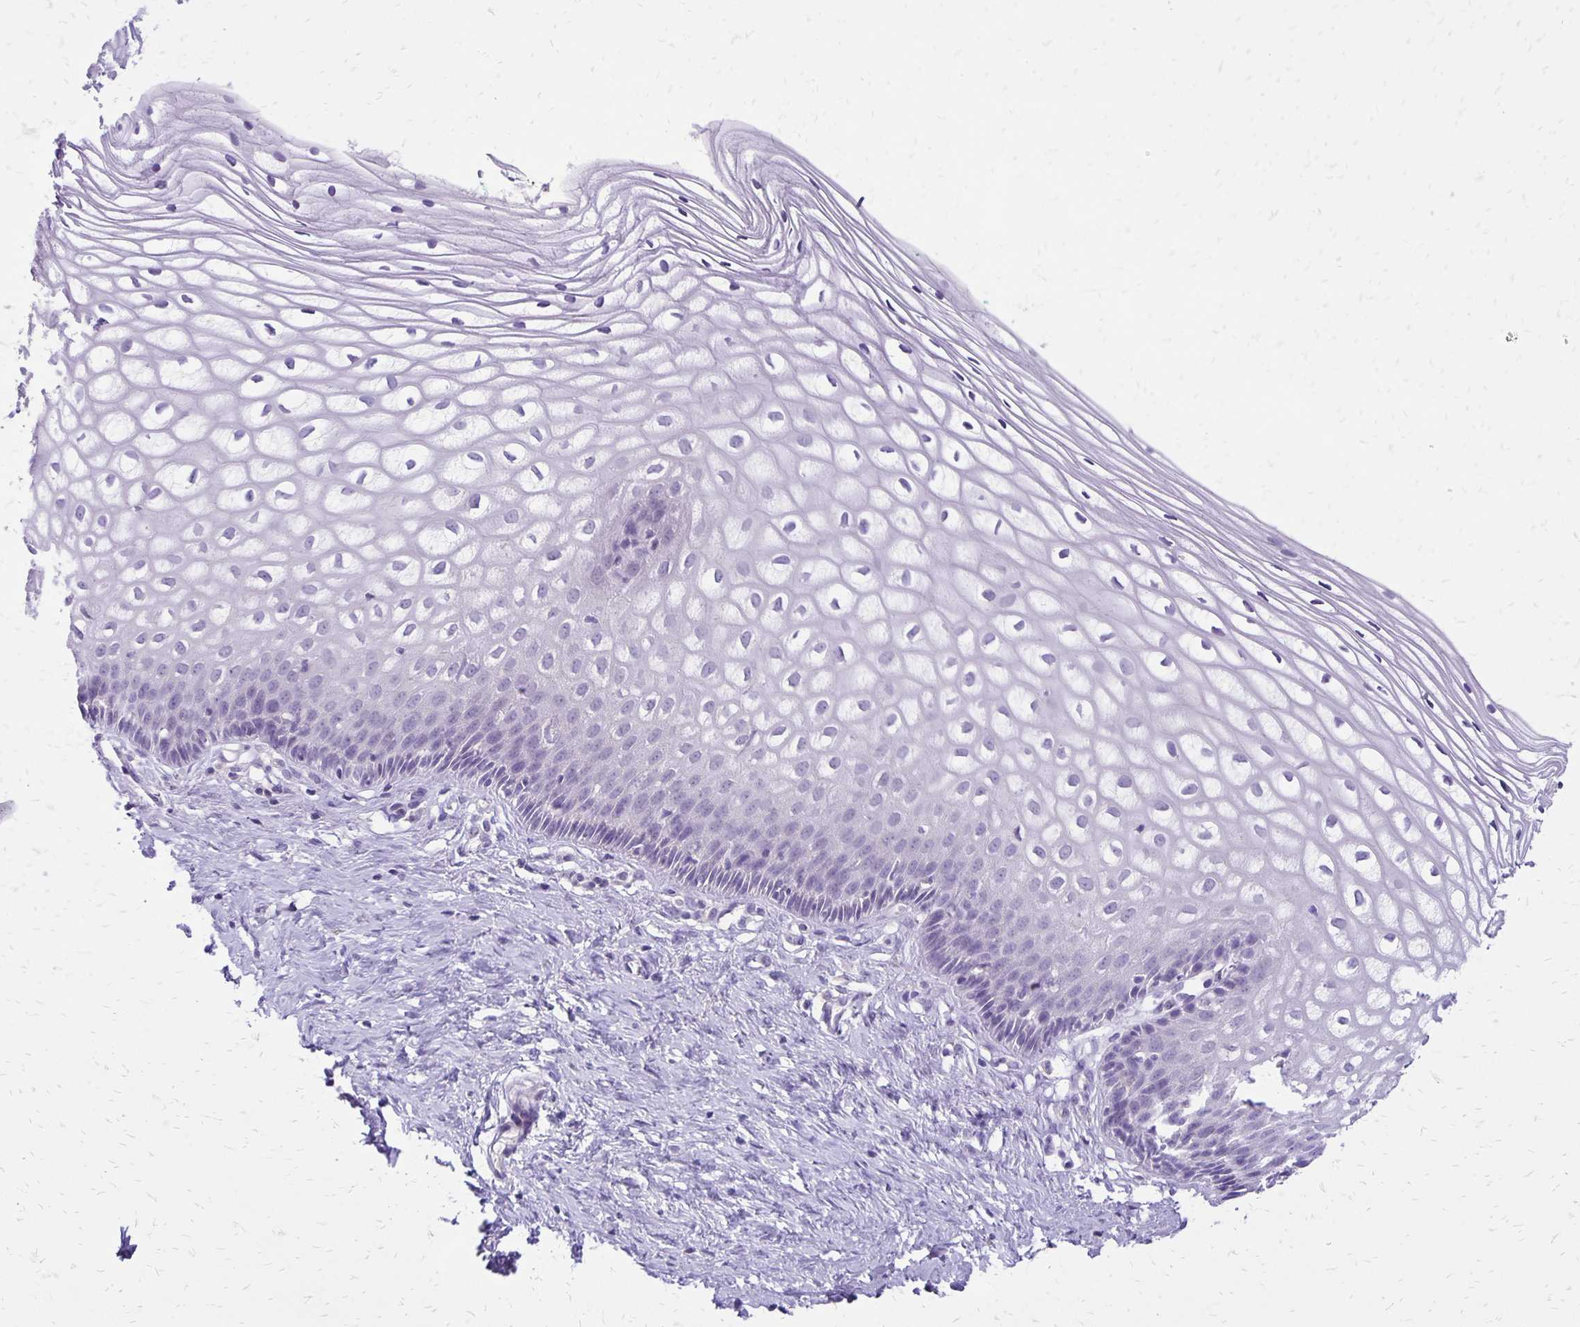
{"staining": {"intensity": "negative", "quantity": "none", "location": "none"}, "tissue": "cervix", "cell_type": "Glandular cells", "image_type": "normal", "snomed": [{"axis": "morphology", "description": "Normal tissue, NOS"}, {"axis": "topography", "description": "Cervix"}], "caption": "This is an immunohistochemistry image of normal human cervix. There is no positivity in glandular cells.", "gene": "ANKRD45", "patient": {"sex": "female", "age": 36}}